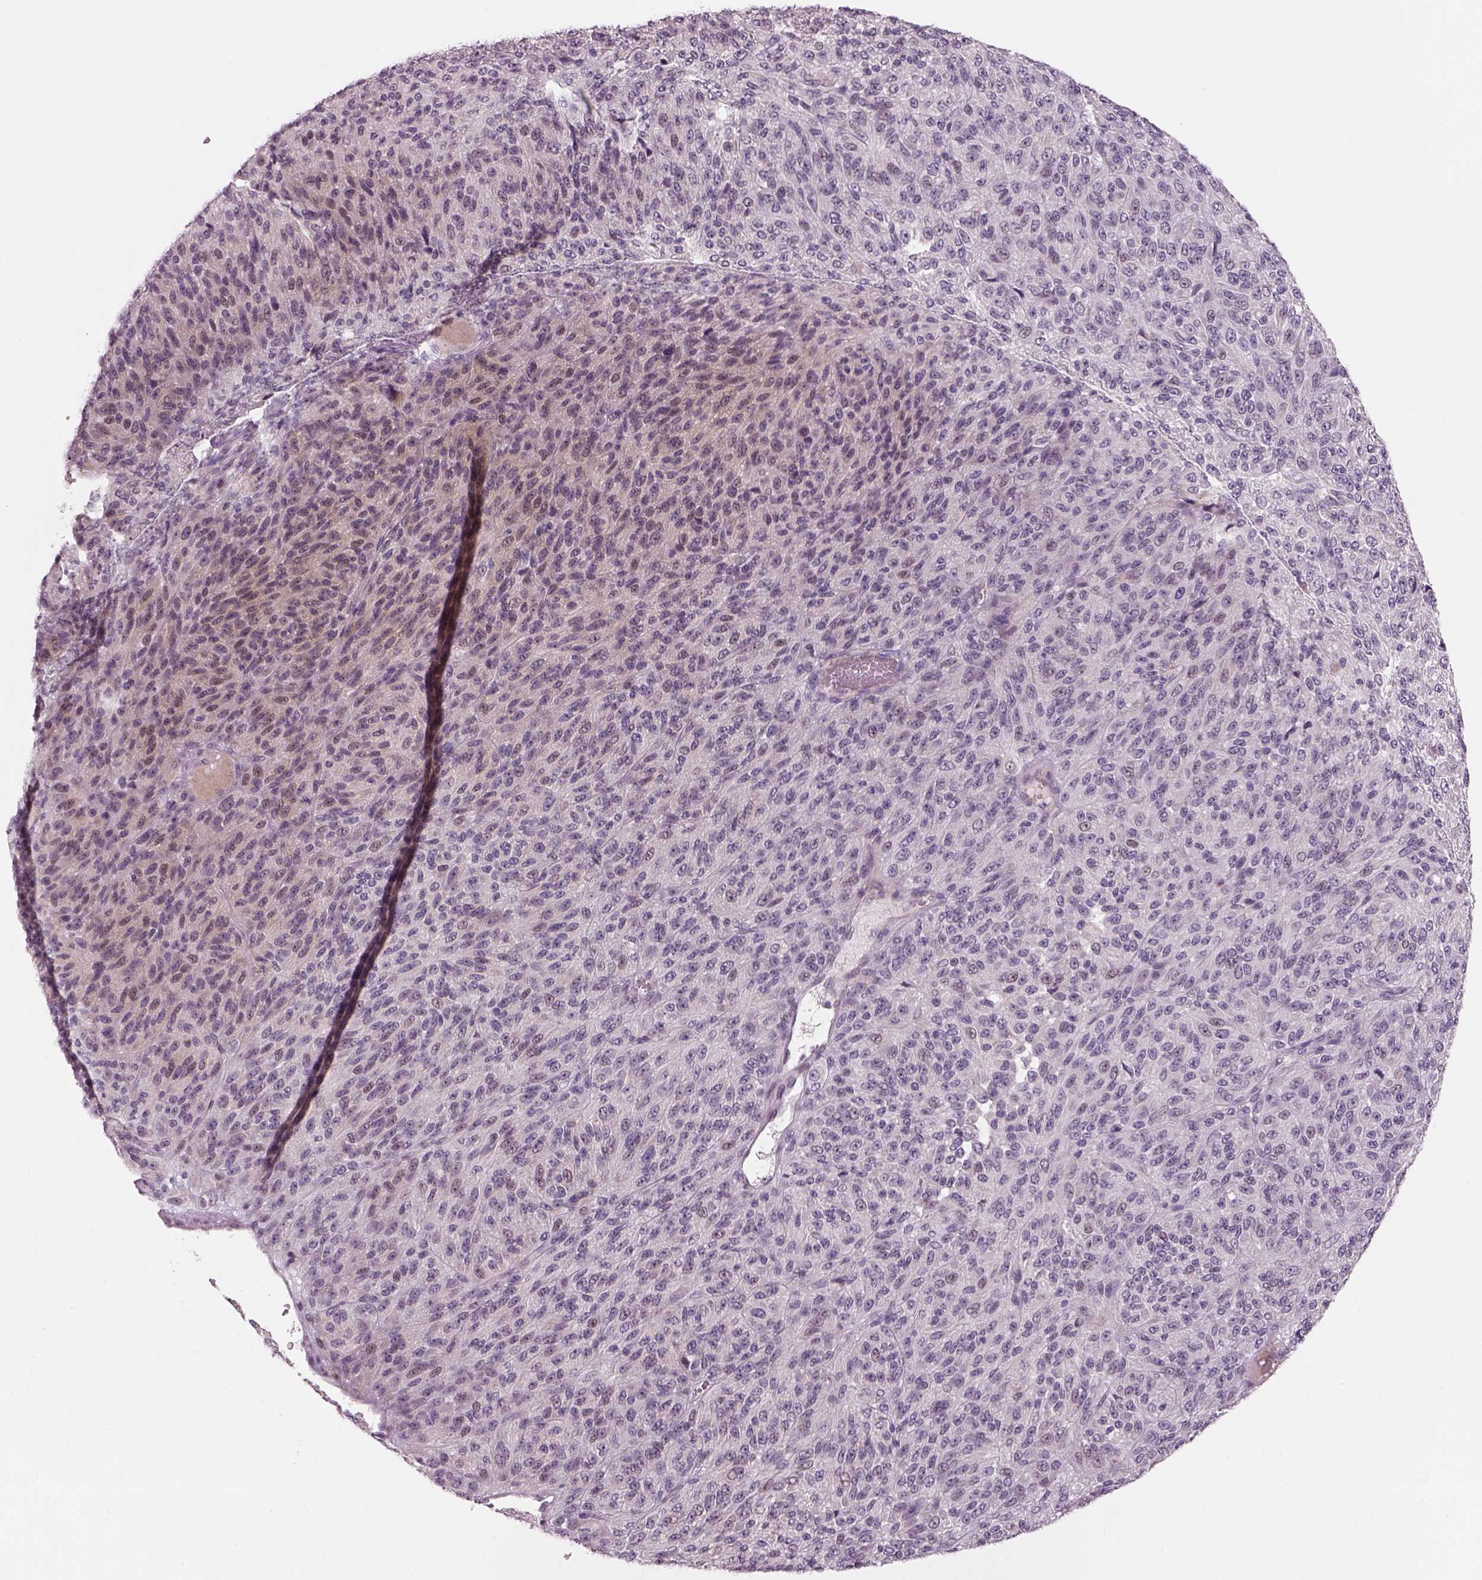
{"staining": {"intensity": "negative", "quantity": "none", "location": "none"}, "tissue": "melanoma", "cell_type": "Tumor cells", "image_type": "cancer", "snomed": [{"axis": "morphology", "description": "Malignant melanoma, Metastatic site"}, {"axis": "topography", "description": "Brain"}], "caption": "Malignant melanoma (metastatic site) was stained to show a protein in brown. There is no significant staining in tumor cells.", "gene": "PENK", "patient": {"sex": "female", "age": 56}}